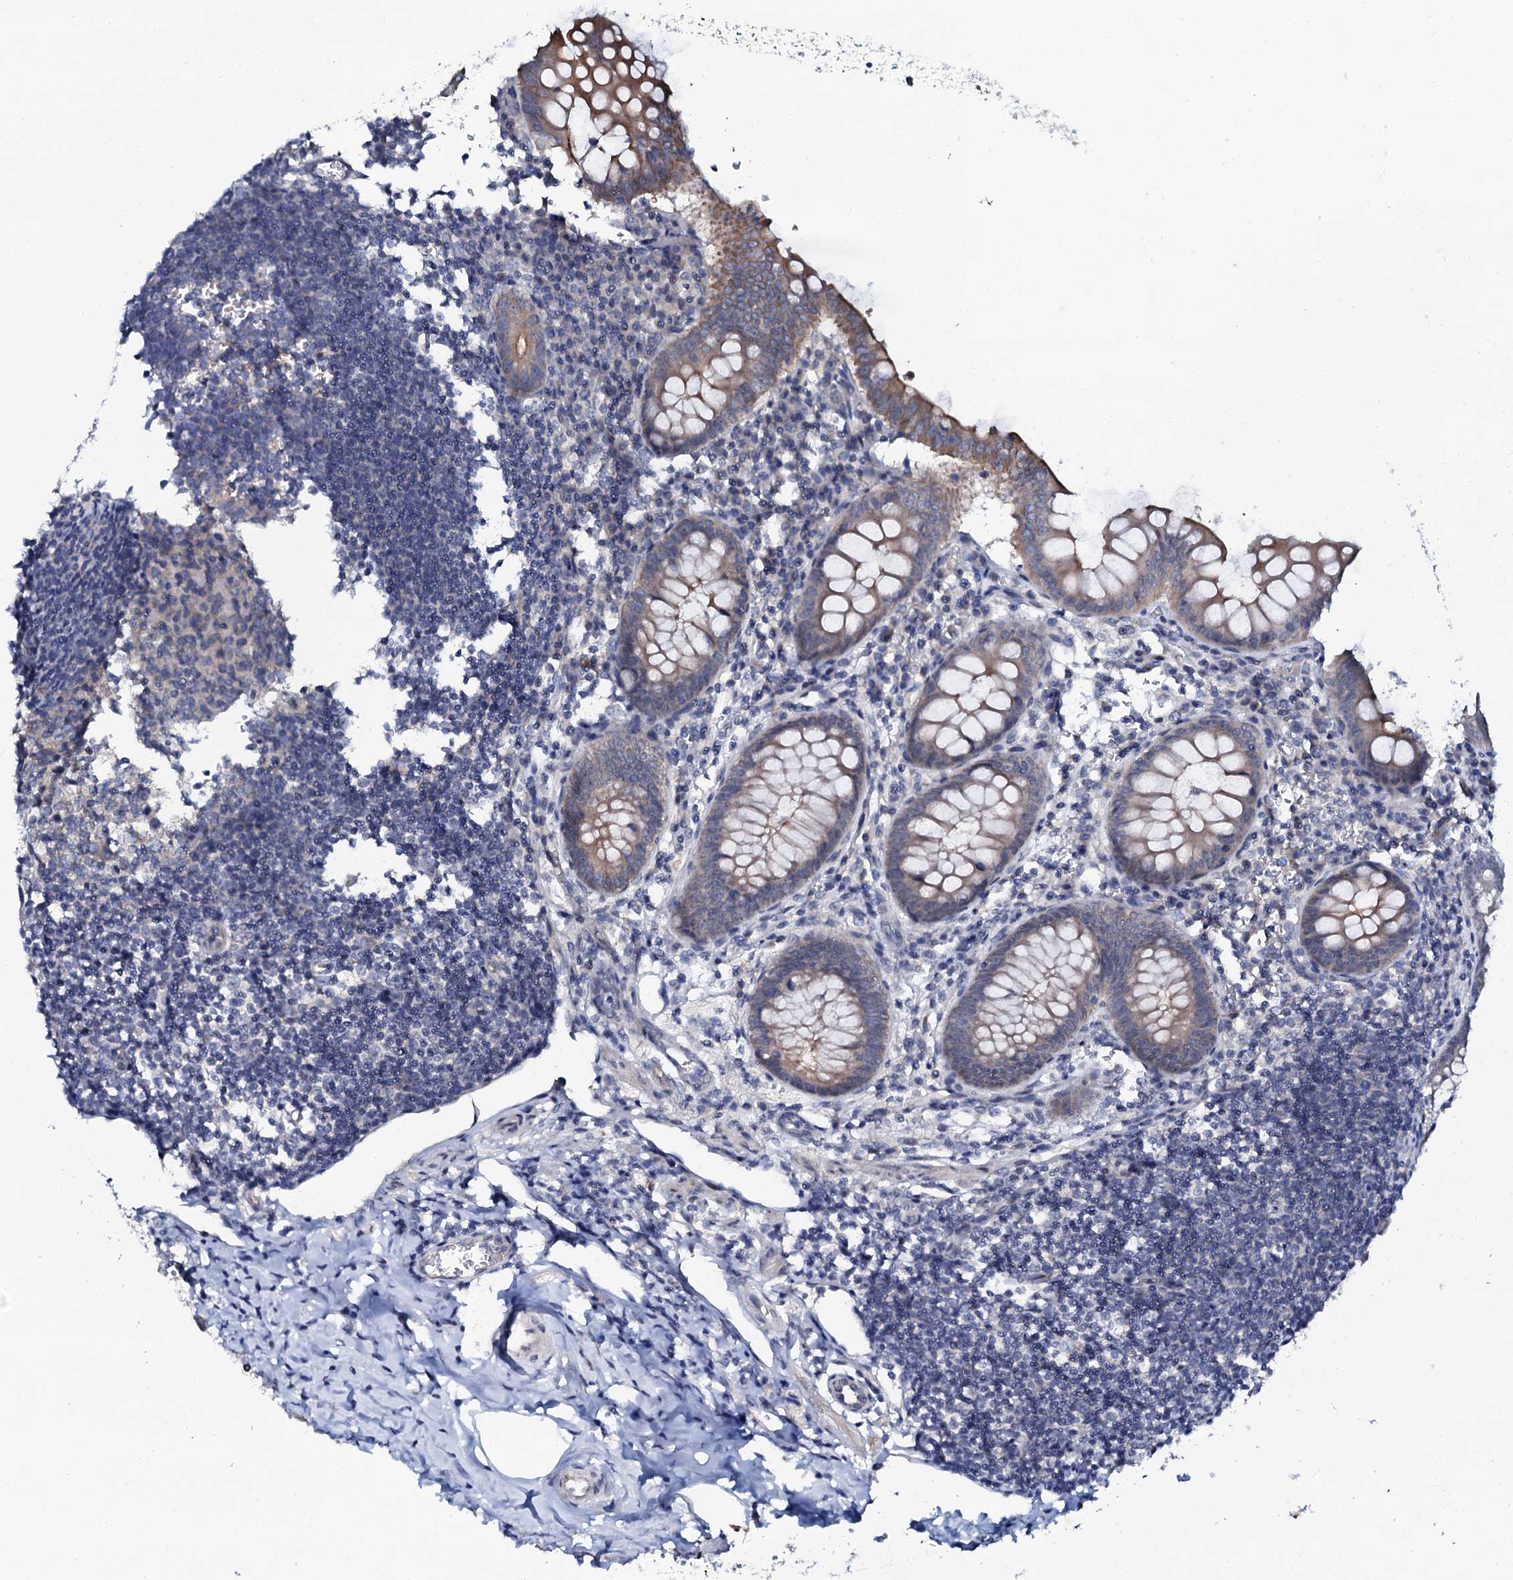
{"staining": {"intensity": "moderate", "quantity": ">75%", "location": "cytoplasmic/membranous"}, "tissue": "appendix", "cell_type": "Glandular cells", "image_type": "normal", "snomed": [{"axis": "morphology", "description": "Normal tissue, NOS"}, {"axis": "topography", "description": "Appendix"}], "caption": "Immunohistochemistry (DAB) staining of unremarkable human appendix shows moderate cytoplasmic/membranous protein expression in approximately >75% of glandular cells.", "gene": "C10orf88", "patient": {"sex": "female", "age": 33}}